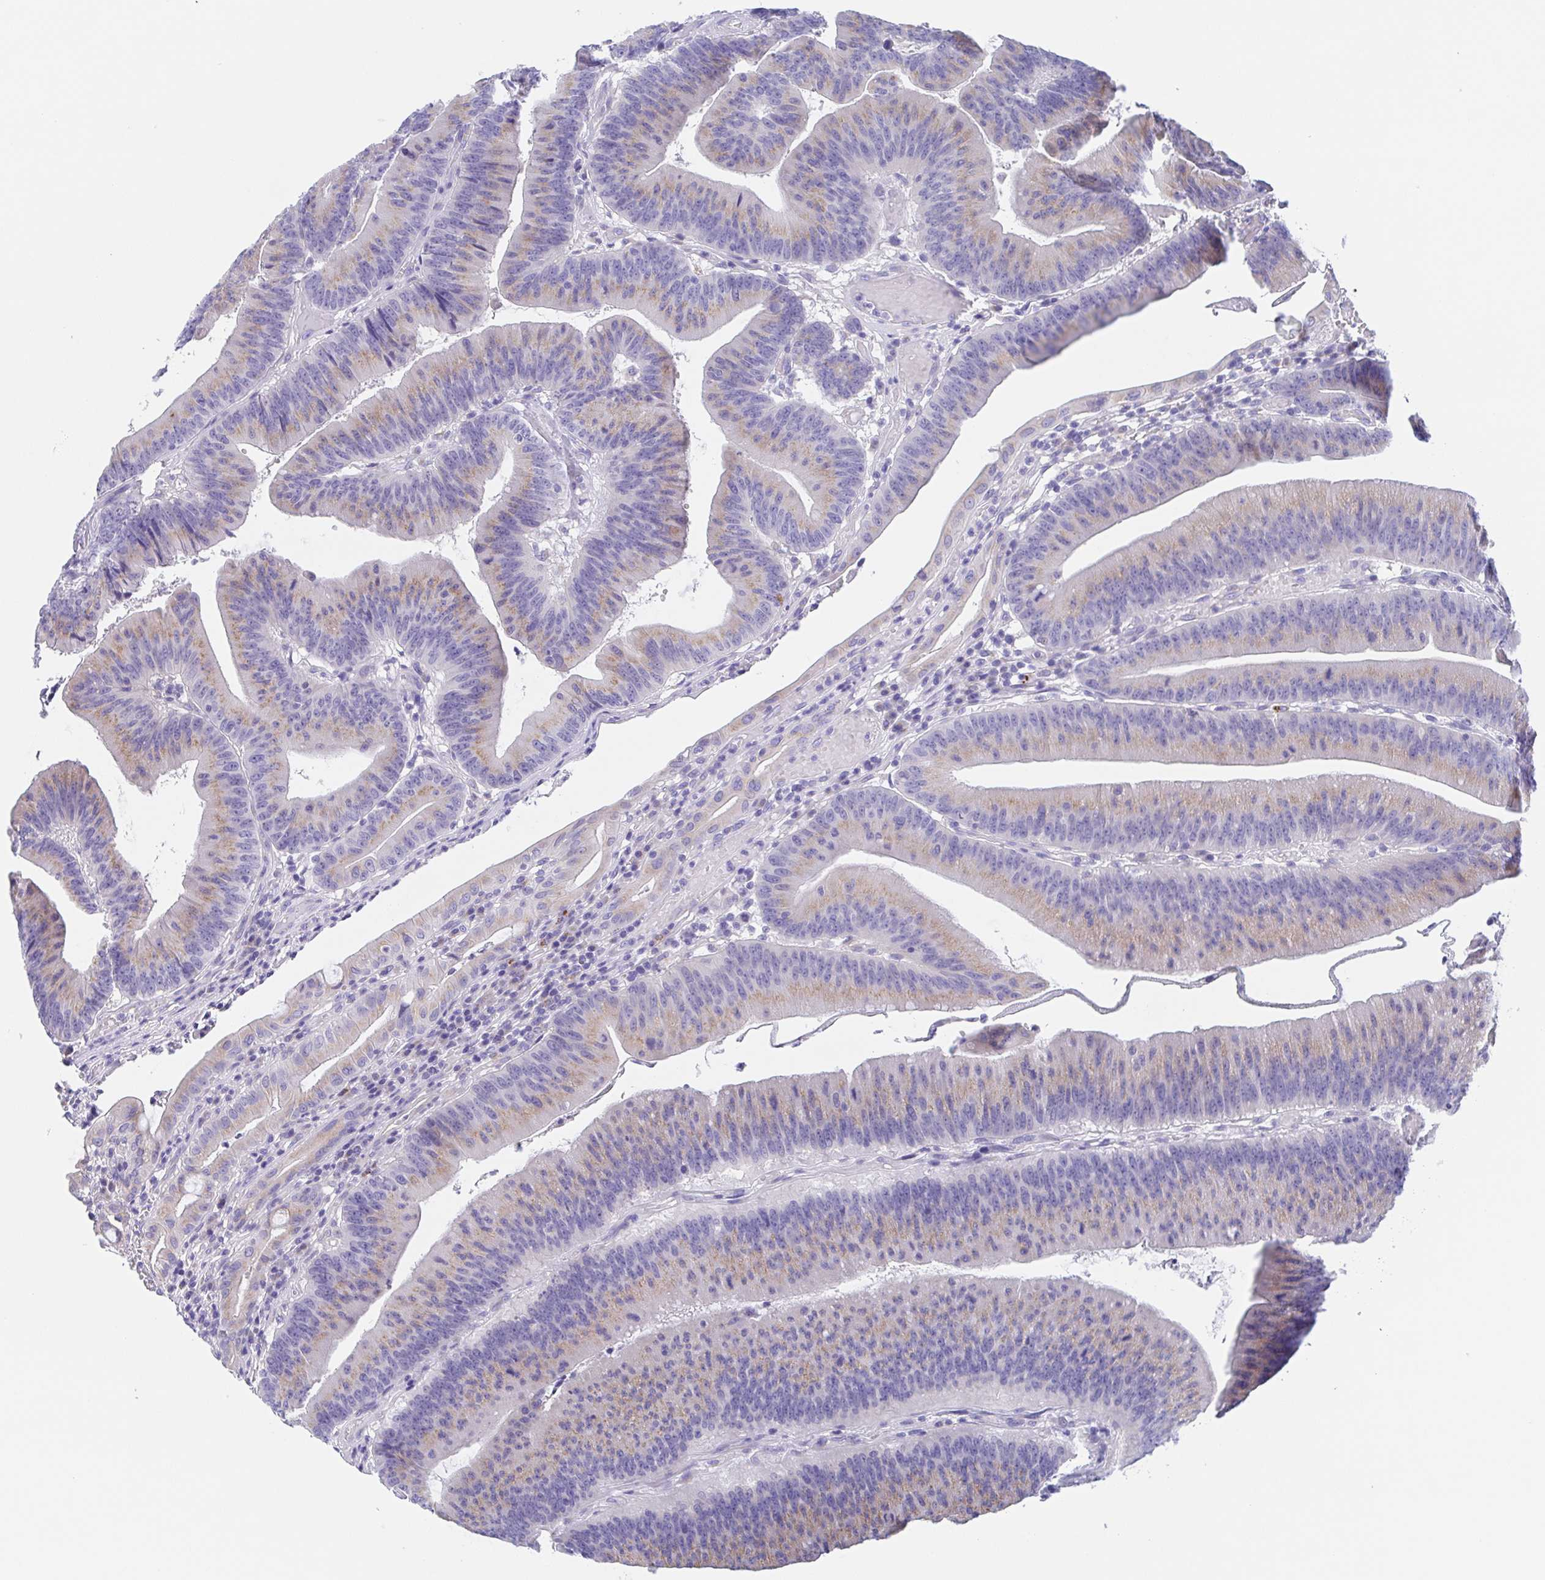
{"staining": {"intensity": "weak", "quantity": ">75%", "location": "cytoplasmic/membranous"}, "tissue": "colorectal cancer", "cell_type": "Tumor cells", "image_type": "cancer", "snomed": [{"axis": "morphology", "description": "Adenocarcinoma, NOS"}, {"axis": "topography", "description": "Colon"}], "caption": "This is a photomicrograph of immunohistochemistry staining of colorectal cancer, which shows weak positivity in the cytoplasmic/membranous of tumor cells.", "gene": "SCG3", "patient": {"sex": "female", "age": 78}}